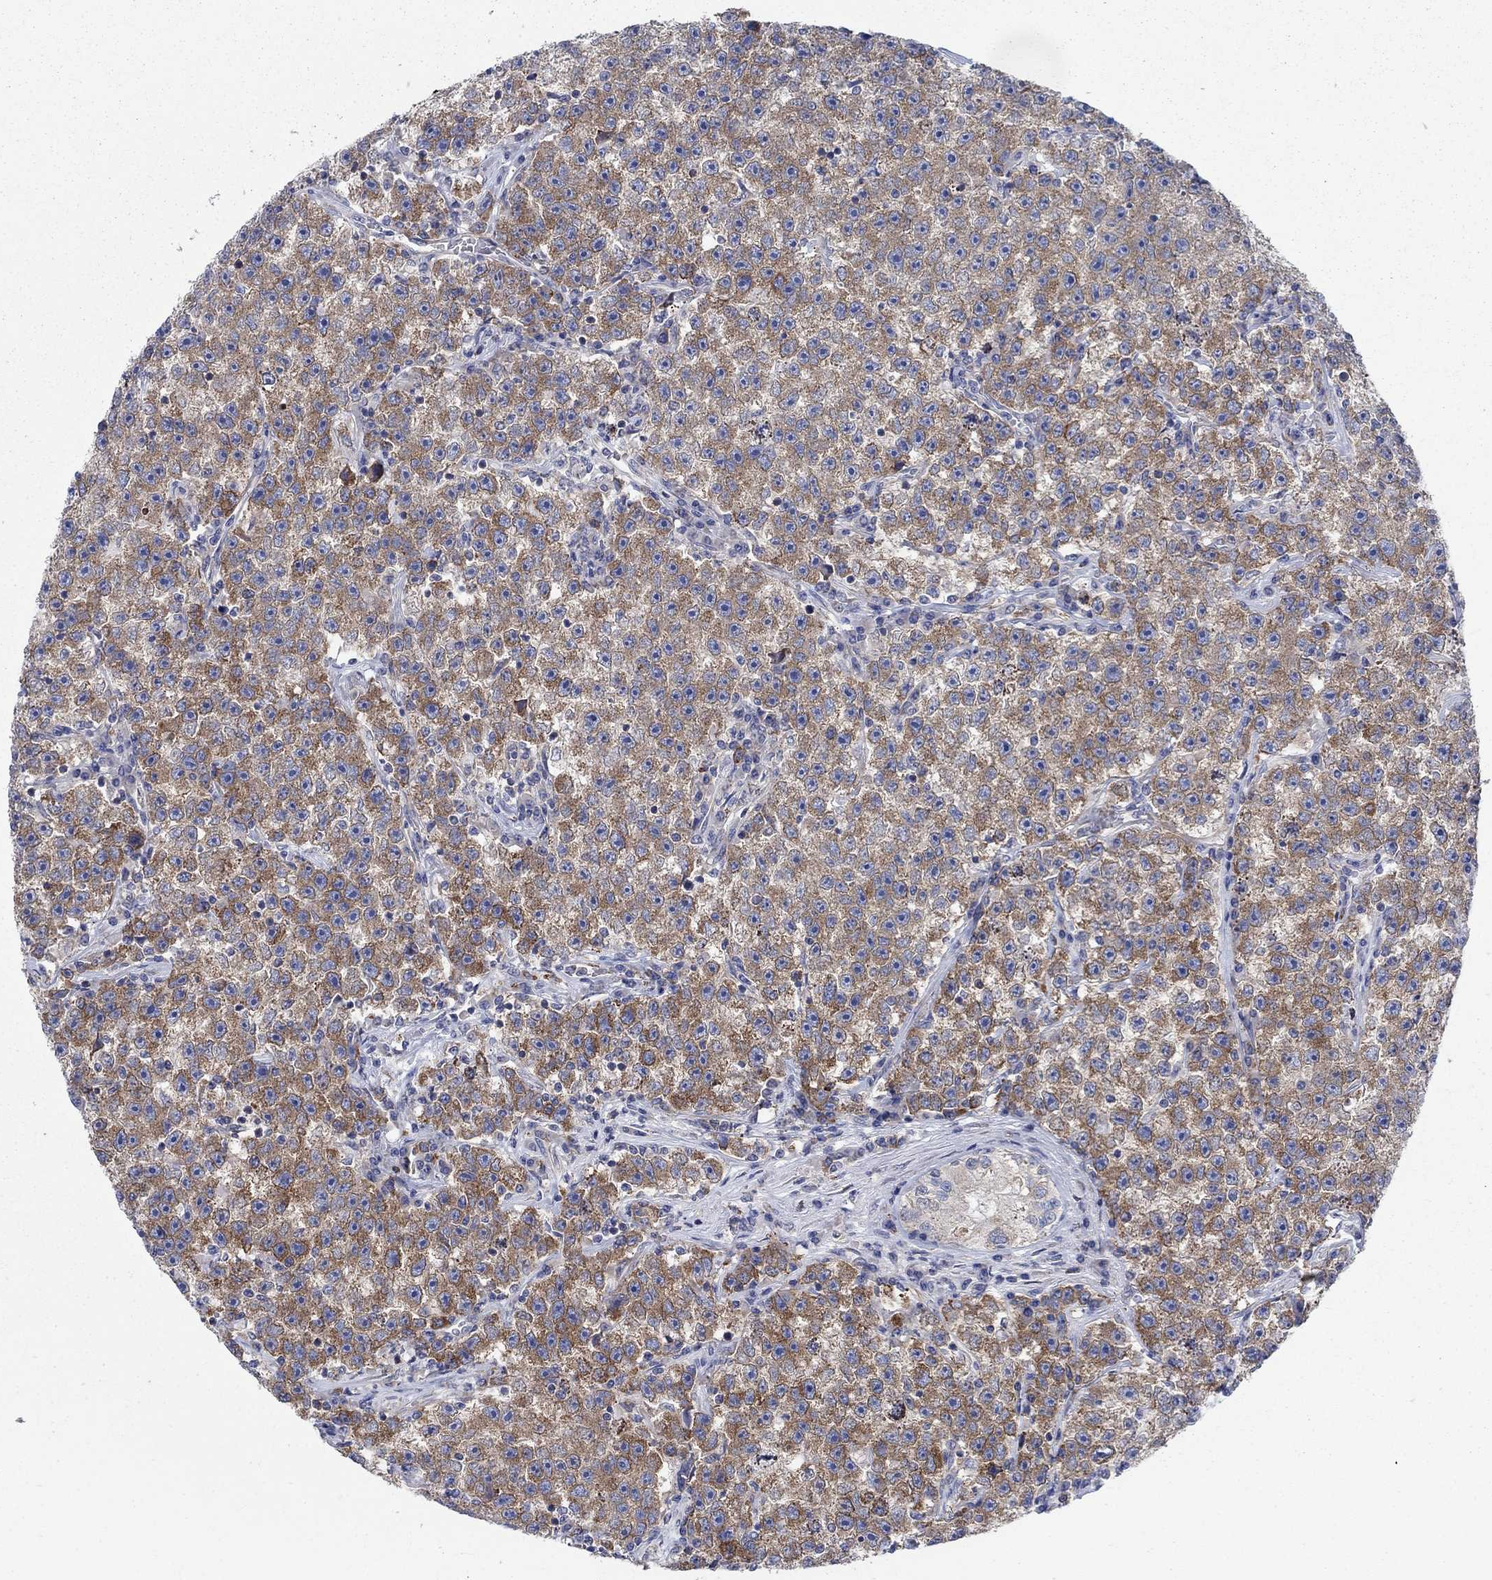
{"staining": {"intensity": "strong", "quantity": ">75%", "location": "cytoplasmic/membranous"}, "tissue": "testis cancer", "cell_type": "Tumor cells", "image_type": "cancer", "snomed": [{"axis": "morphology", "description": "Seminoma, NOS"}, {"axis": "topography", "description": "Testis"}], "caption": "Immunohistochemistry (IHC) photomicrograph of neoplastic tissue: human testis cancer stained using immunohistochemistry demonstrates high levels of strong protein expression localized specifically in the cytoplasmic/membranous of tumor cells, appearing as a cytoplasmic/membranous brown color.", "gene": "TMEM59", "patient": {"sex": "male", "age": 22}}